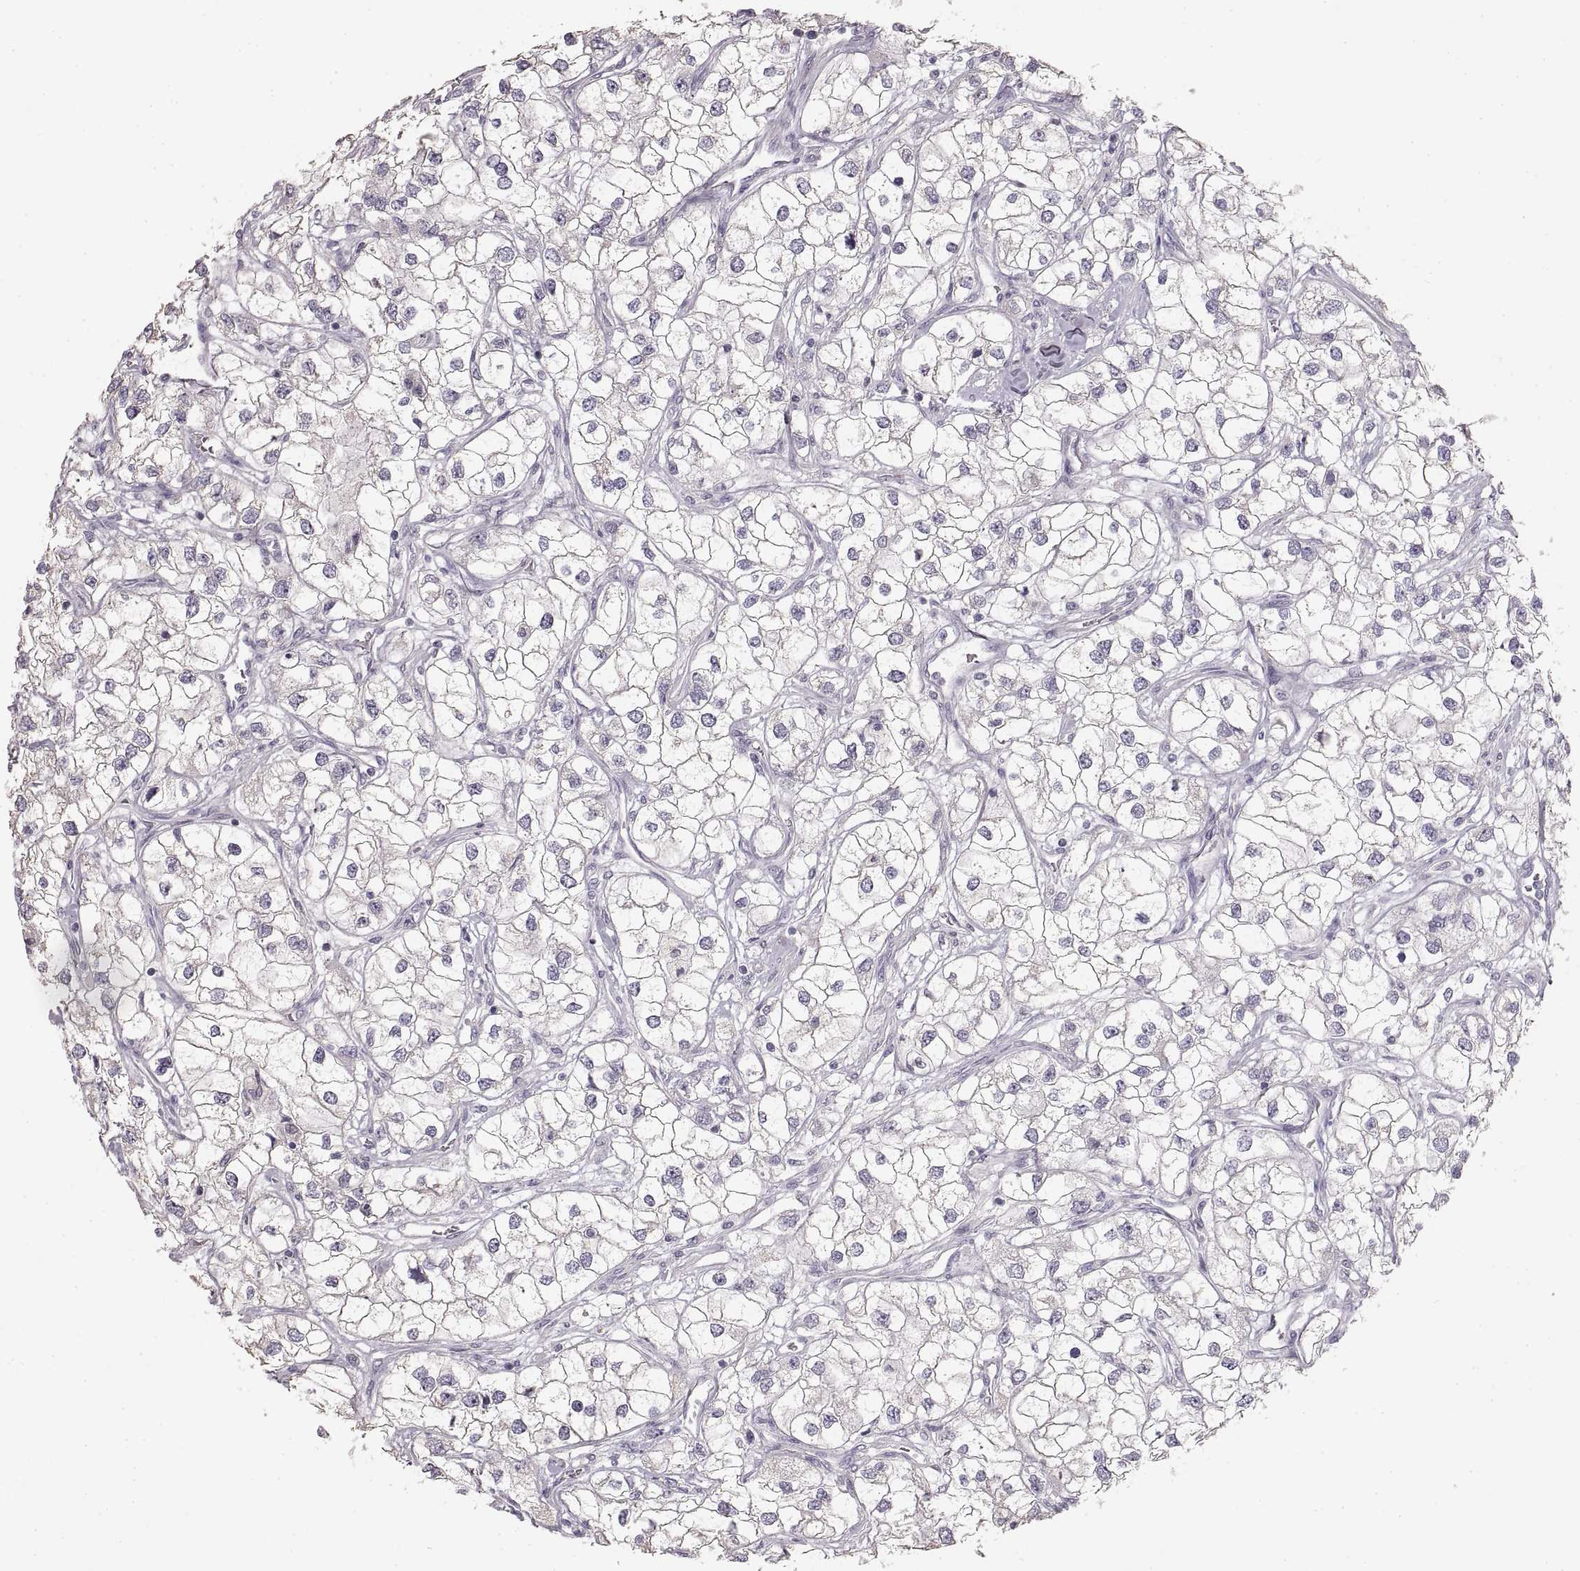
{"staining": {"intensity": "negative", "quantity": "none", "location": "none"}, "tissue": "renal cancer", "cell_type": "Tumor cells", "image_type": "cancer", "snomed": [{"axis": "morphology", "description": "Adenocarcinoma, NOS"}, {"axis": "topography", "description": "Kidney"}], "caption": "The micrograph reveals no significant staining in tumor cells of renal cancer.", "gene": "ZP3", "patient": {"sex": "male", "age": 59}}